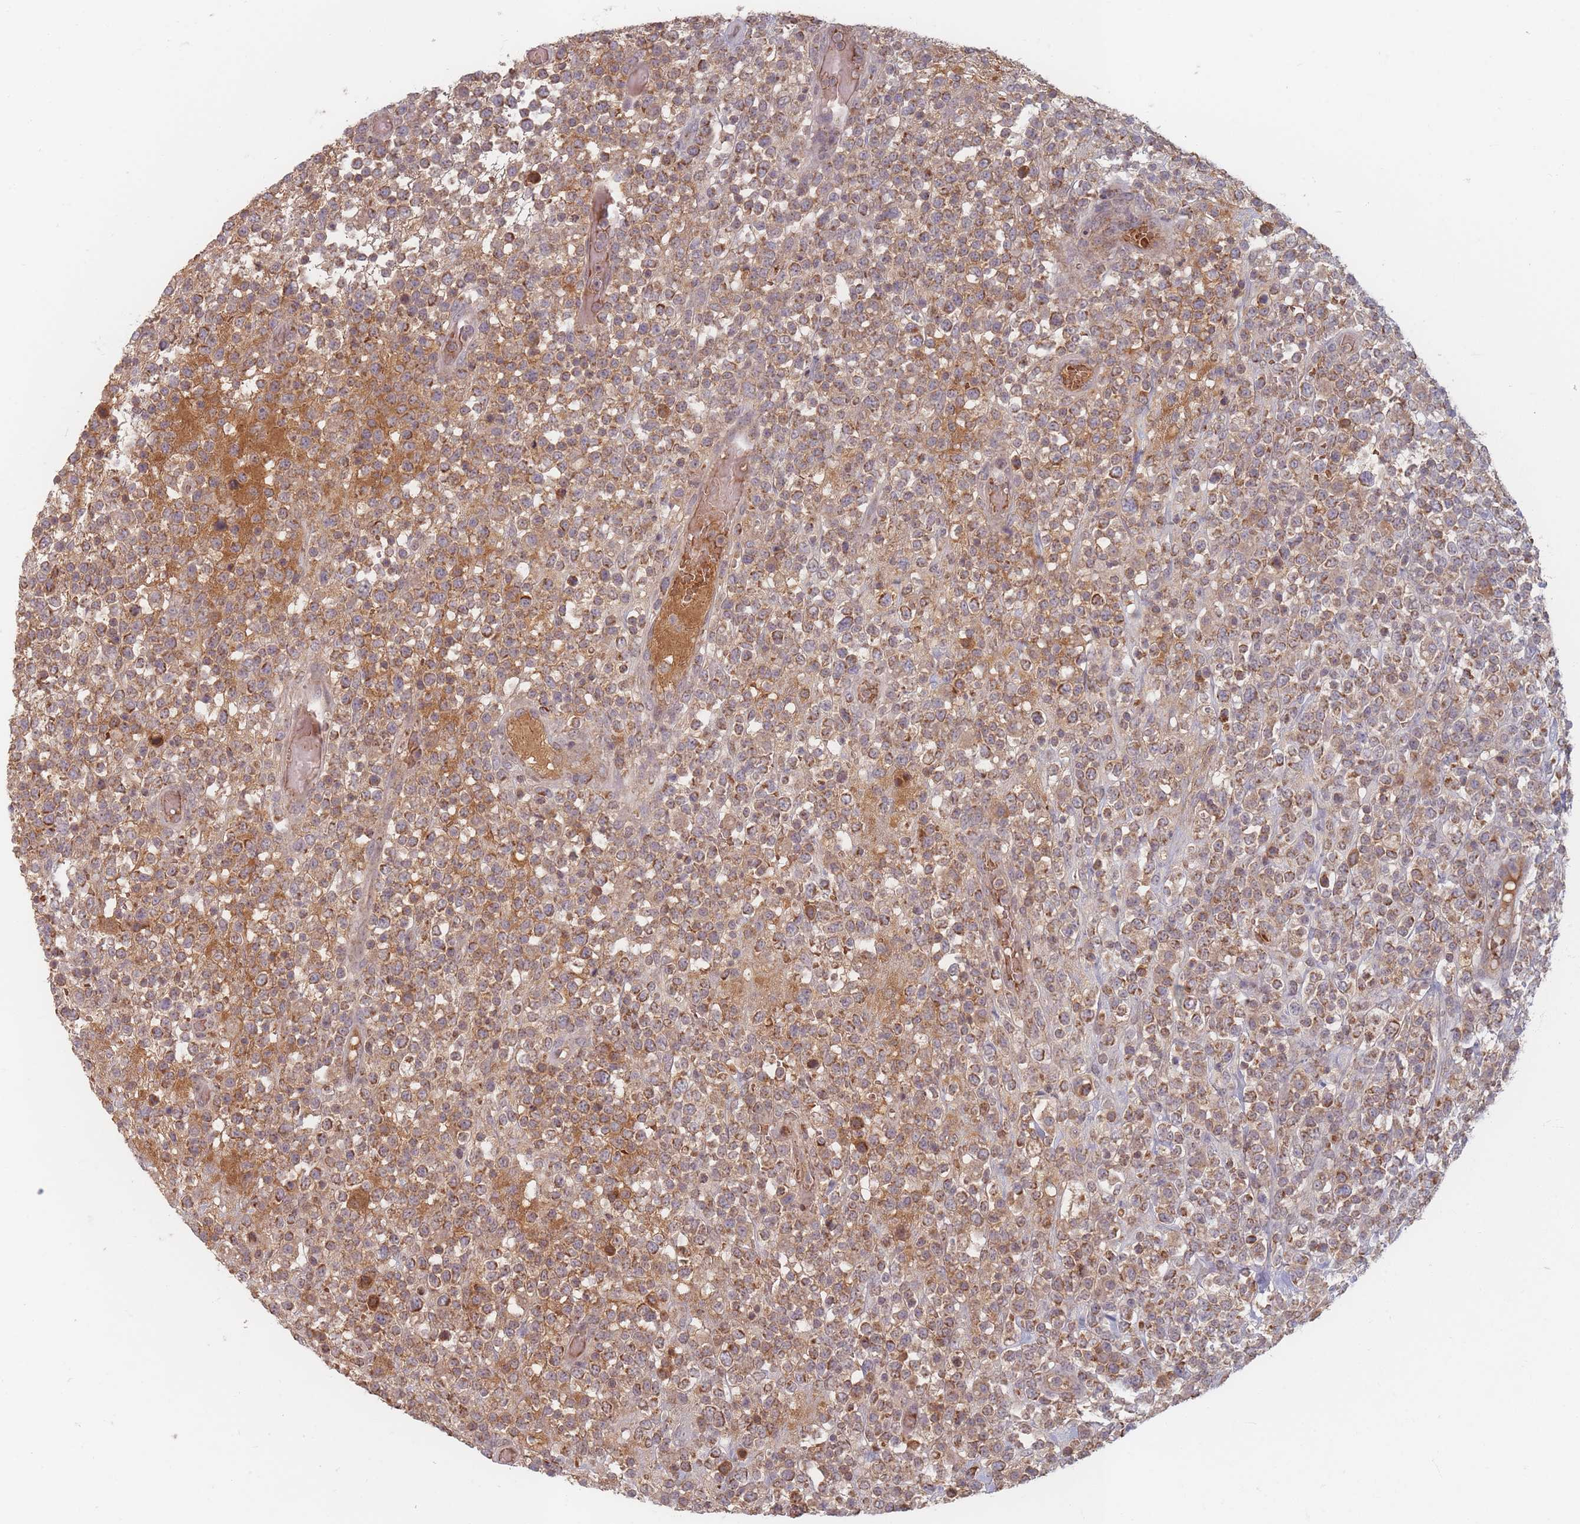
{"staining": {"intensity": "moderate", "quantity": ">75%", "location": "cytoplasmic/membranous"}, "tissue": "lymphoma", "cell_type": "Tumor cells", "image_type": "cancer", "snomed": [{"axis": "morphology", "description": "Malignant lymphoma, non-Hodgkin's type, High grade"}, {"axis": "topography", "description": "Colon"}], "caption": "Human high-grade malignant lymphoma, non-Hodgkin's type stained for a protein (brown) exhibits moderate cytoplasmic/membranous positive staining in about >75% of tumor cells.", "gene": "OR2M4", "patient": {"sex": "female", "age": 53}}